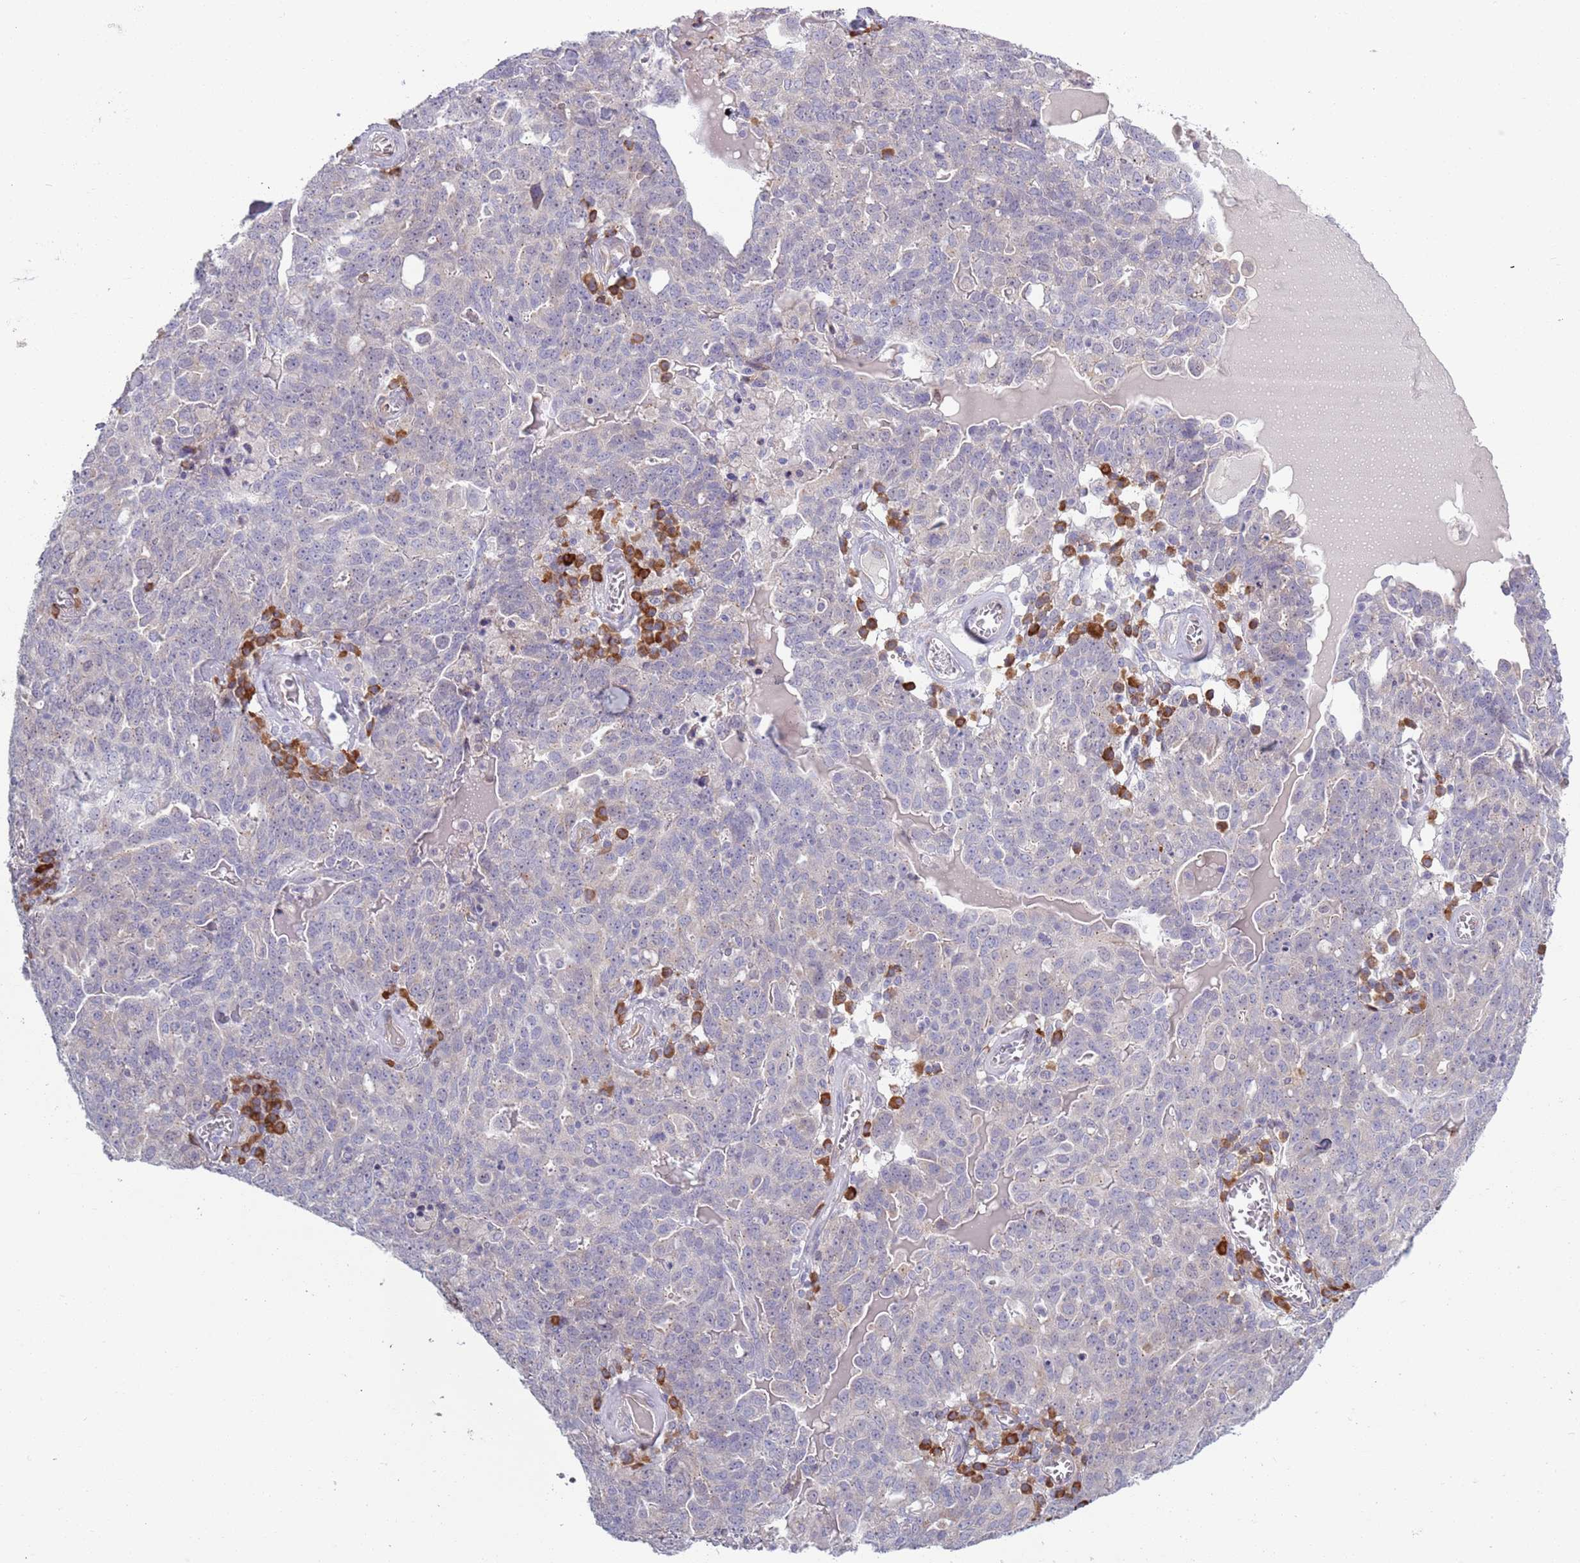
{"staining": {"intensity": "negative", "quantity": "none", "location": "none"}, "tissue": "ovarian cancer", "cell_type": "Tumor cells", "image_type": "cancer", "snomed": [{"axis": "morphology", "description": "Carcinoma, endometroid"}, {"axis": "topography", "description": "Ovary"}], "caption": "Immunohistochemistry photomicrograph of neoplastic tissue: ovarian cancer stained with DAB (3,3'-diaminobenzidine) exhibits no significant protein staining in tumor cells.", "gene": "LTB", "patient": {"sex": "female", "age": 62}}